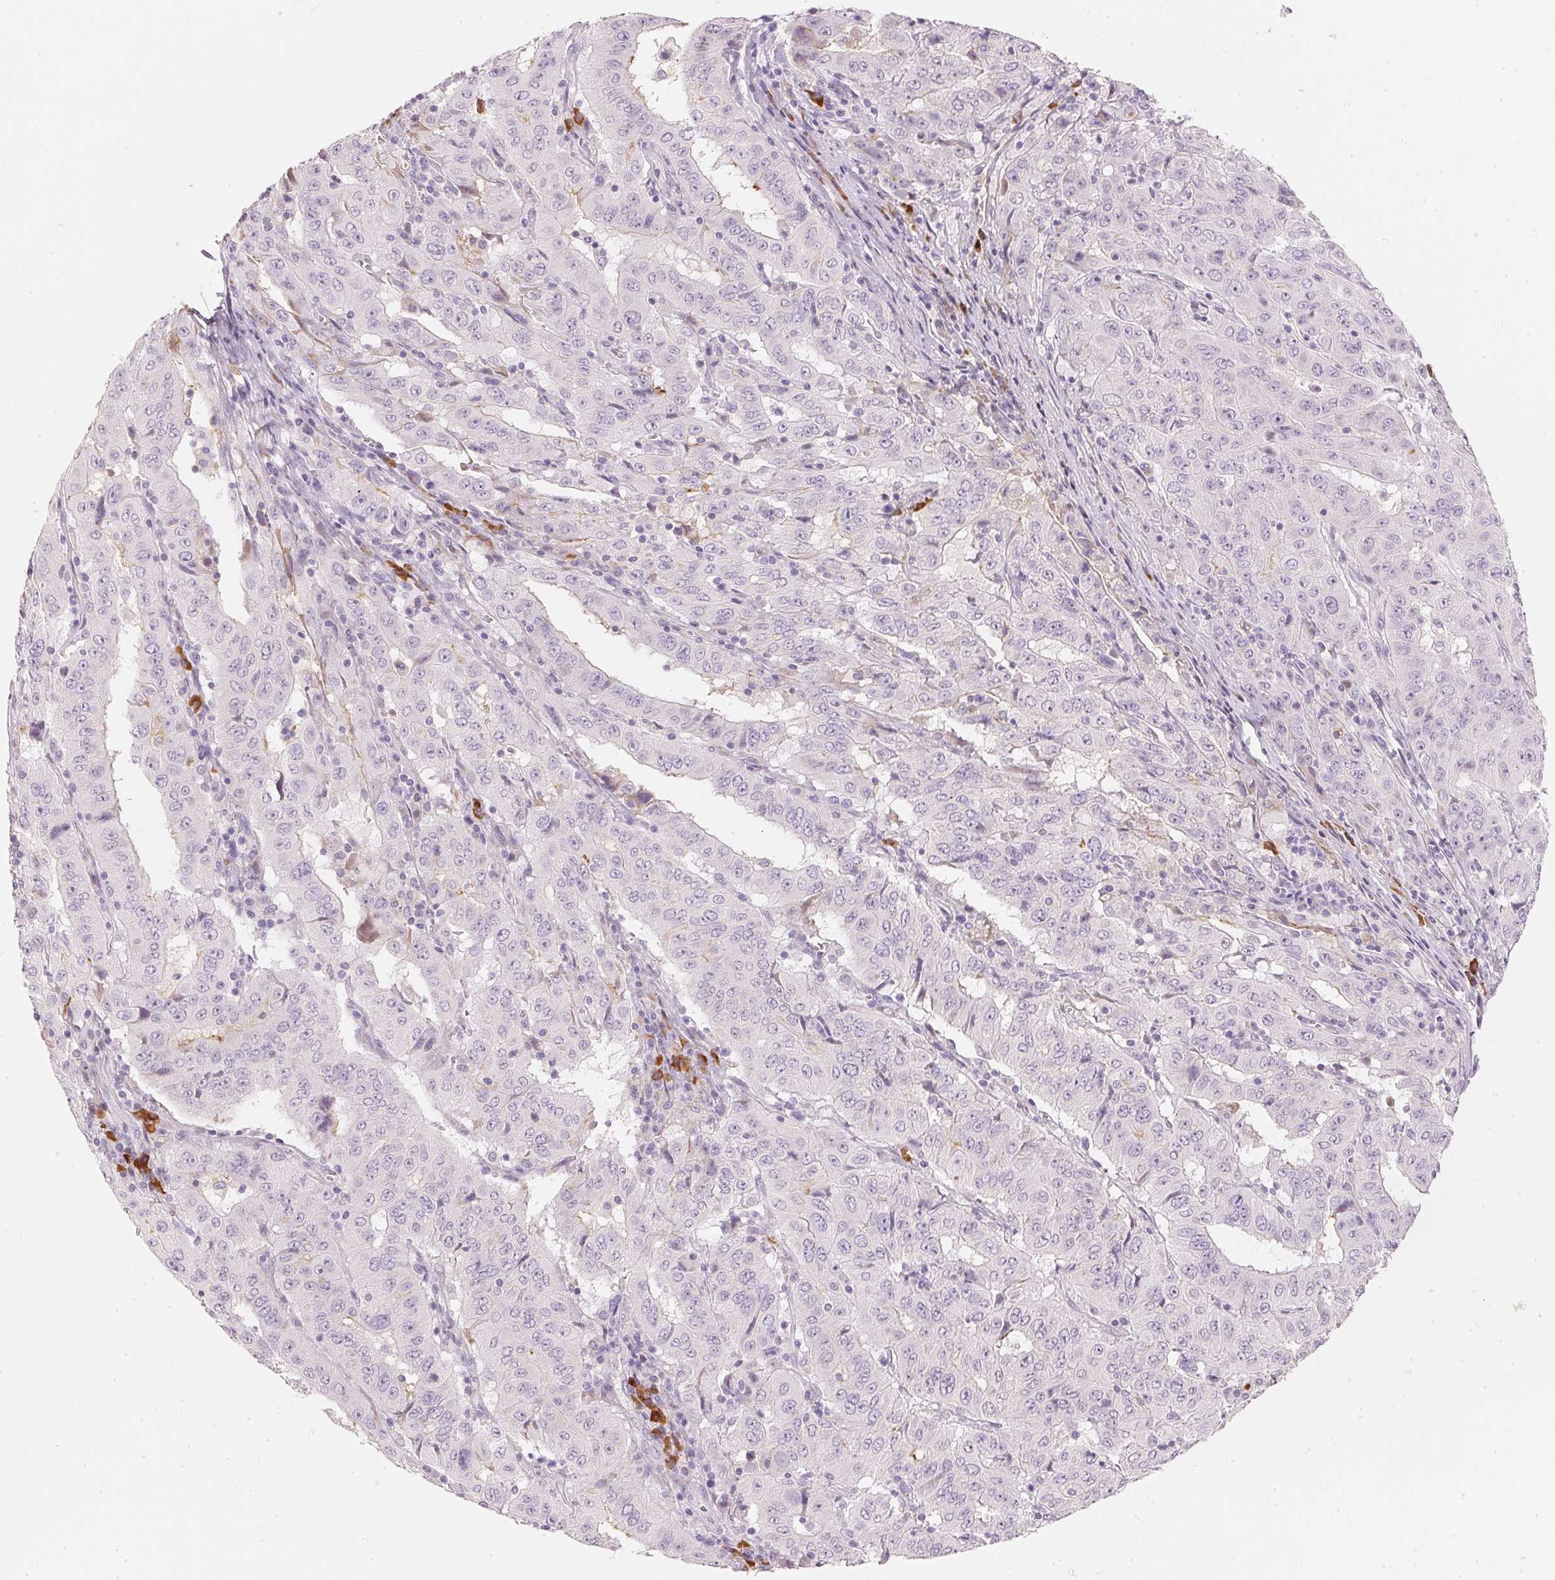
{"staining": {"intensity": "negative", "quantity": "none", "location": "none"}, "tissue": "pancreatic cancer", "cell_type": "Tumor cells", "image_type": "cancer", "snomed": [{"axis": "morphology", "description": "Adenocarcinoma, NOS"}, {"axis": "topography", "description": "Pancreas"}], "caption": "There is no significant staining in tumor cells of pancreatic cancer.", "gene": "RMDN2", "patient": {"sex": "male", "age": 63}}